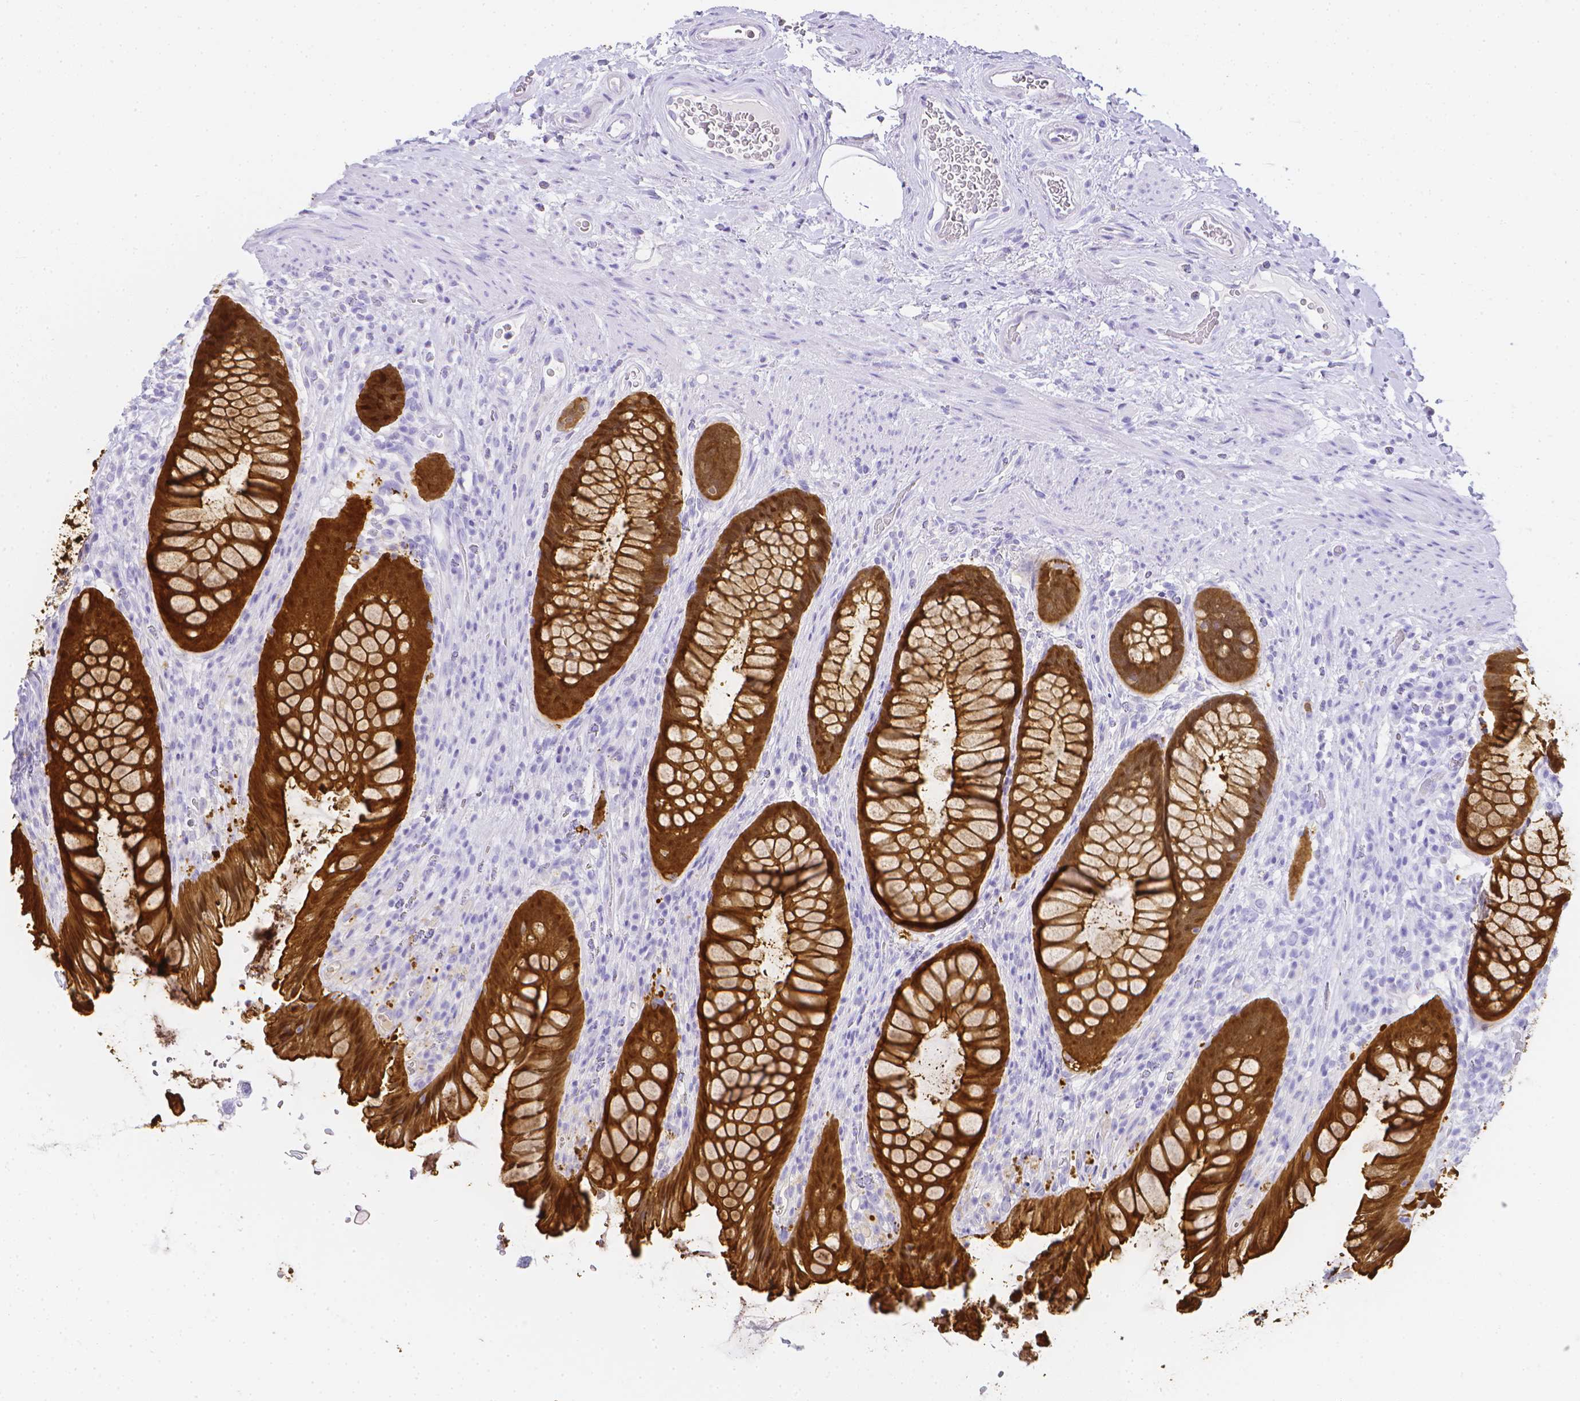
{"staining": {"intensity": "strong", "quantity": ">75%", "location": "cytoplasmic/membranous,nuclear"}, "tissue": "rectum", "cell_type": "Glandular cells", "image_type": "normal", "snomed": [{"axis": "morphology", "description": "Normal tissue, NOS"}, {"axis": "topography", "description": "Rectum"}], "caption": "The image displays immunohistochemical staining of normal rectum. There is strong cytoplasmic/membranous,nuclear expression is identified in approximately >75% of glandular cells.", "gene": "LGALS4", "patient": {"sex": "male", "age": 53}}